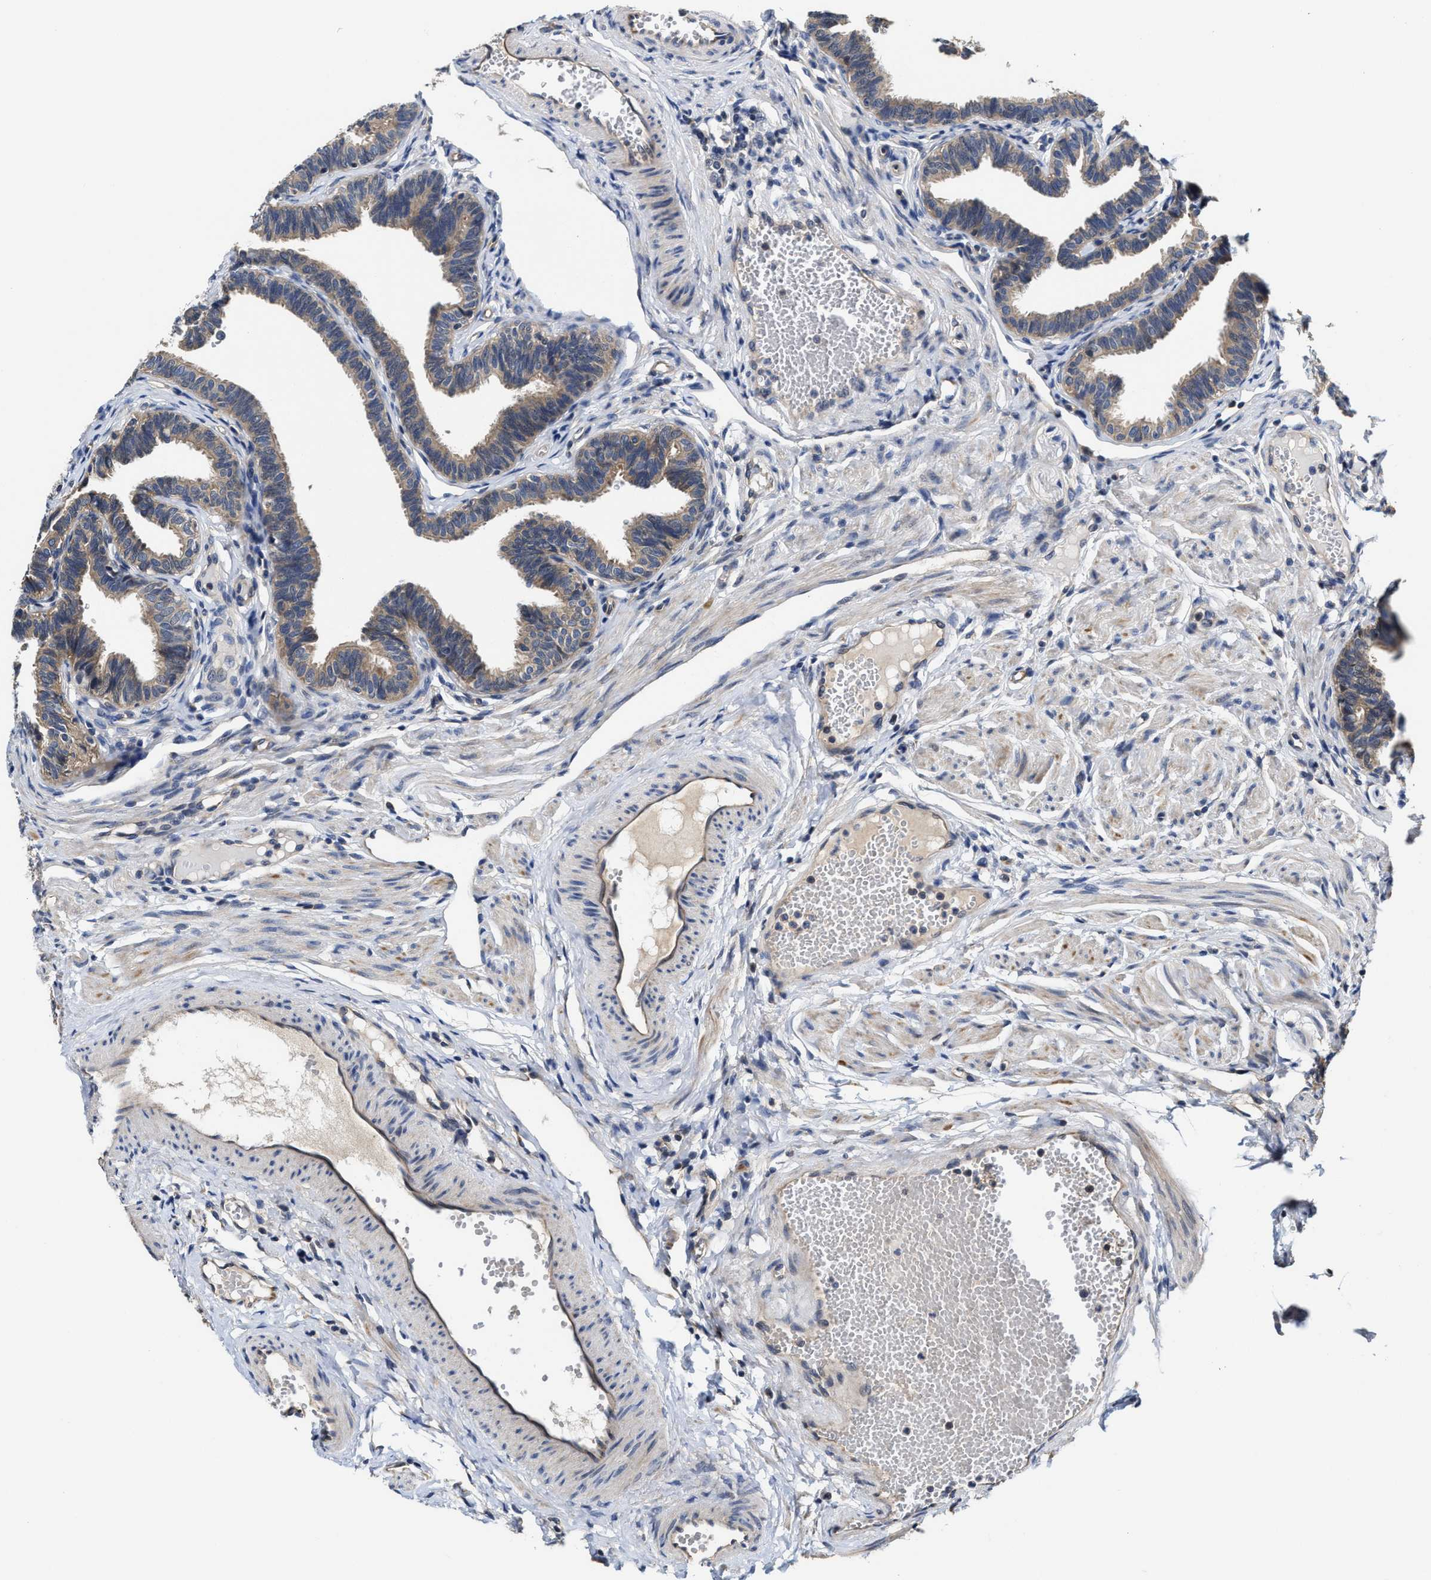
{"staining": {"intensity": "weak", "quantity": ">75%", "location": "cytoplasmic/membranous"}, "tissue": "fallopian tube", "cell_type": "Glandular cells", "image_type": "normal", "snomed": [{"axis": "morphology", "description": "Normal tissue, NOS"}, {"axis": "topography", "description": "Fallopian tube"}, {"axis": "topography", "description": "Ovary"}], "caption": "Weak cytoplasmic/membranous staining is appreciated in about >75% of glandular cells in unremarkable fallopian tube.", "gene": "TRAF6", "patient": {"sex": "female", "age": 23}}